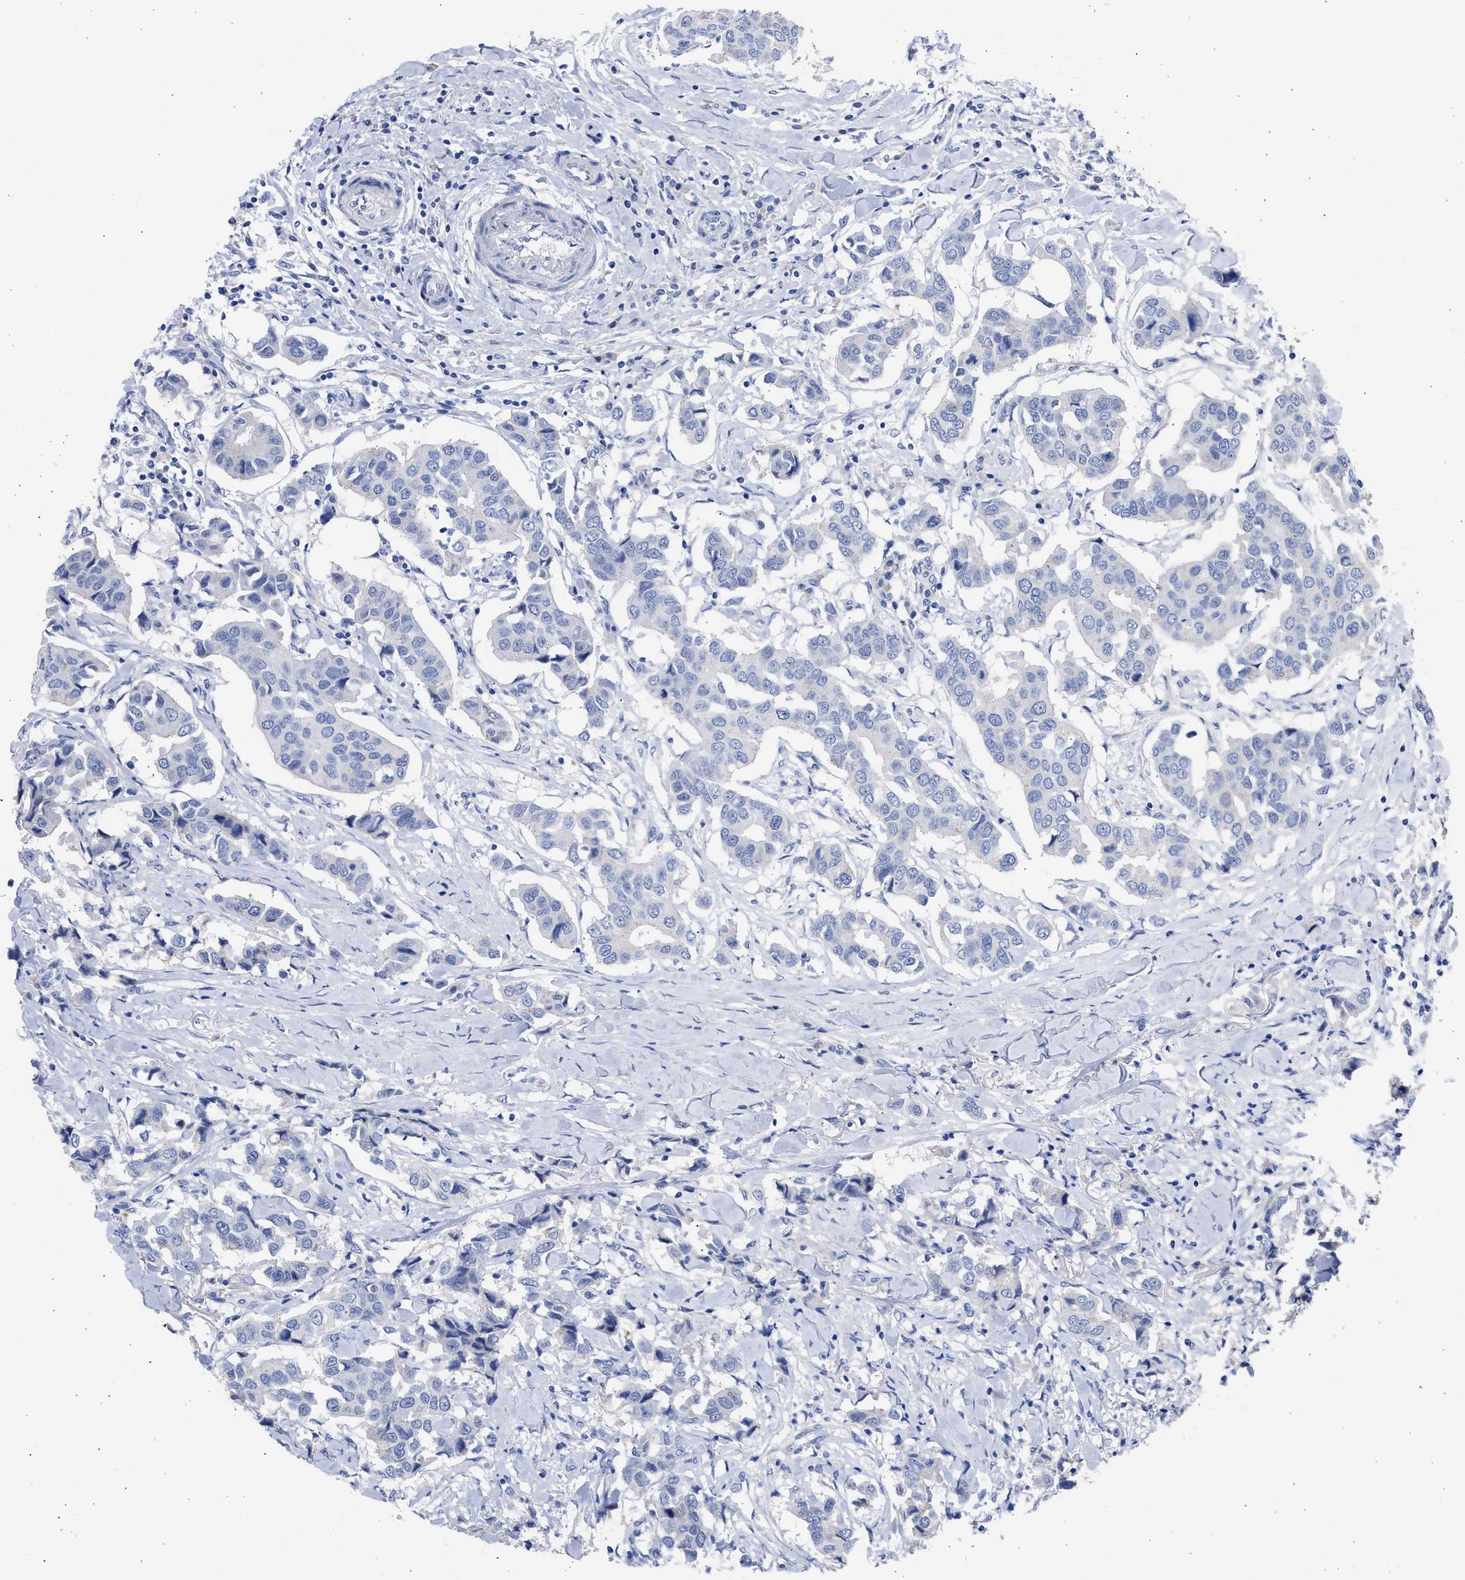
{"staining": {"intensity": "negative", "quantity": "none", "location": "none"}, "tissue": "breast cancer", "cell_type": "Tumor cells", "image_type": "cancer", "snomed": [{"axis": "morphology", "description": "Duct carcinoma"}, {"axis": "topography", "description": "Breast"}], "caption": "Protein analysis of breast cancer (invasive ductal carcinoma) shows no significant expression in tumor cells. (IHC, brightfield microscopy, high magnification).", "gene": "RSPH1", "patient": {"sex": "female", "age": 80}}